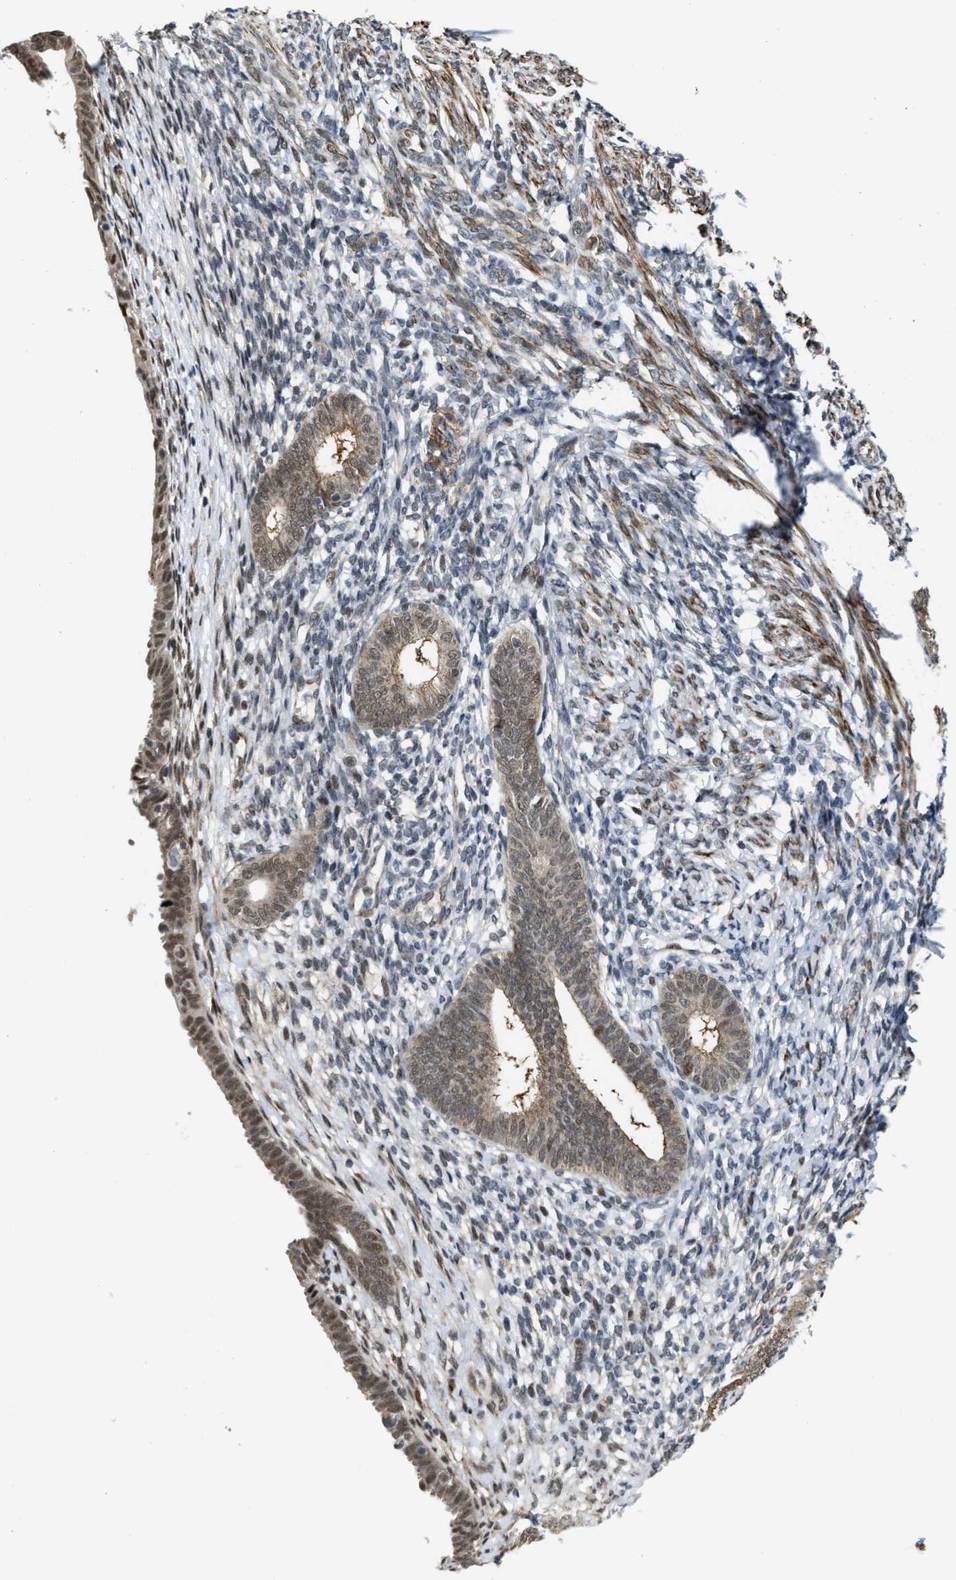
{"staining": {"intensity": "negative", "quantity": "none", "location": "none"}, "tissue": "endometrium", "cell_type": "Cells in endometrial stroma", "image_type": "normal", "snomed": [{"axis": "morphology", "description": "Normal tissue, NOS"}, {"axis": "morphology", "description": "Adenocarcinoma, NOS"}, {"axis": "topography", "description": "Endometrium"}], "caption": "The image shows no staining of cells in endometrial stroma in benign endometrium.", "gene": "ZNF250", "patient": {"sex": "female", "age": 57}}